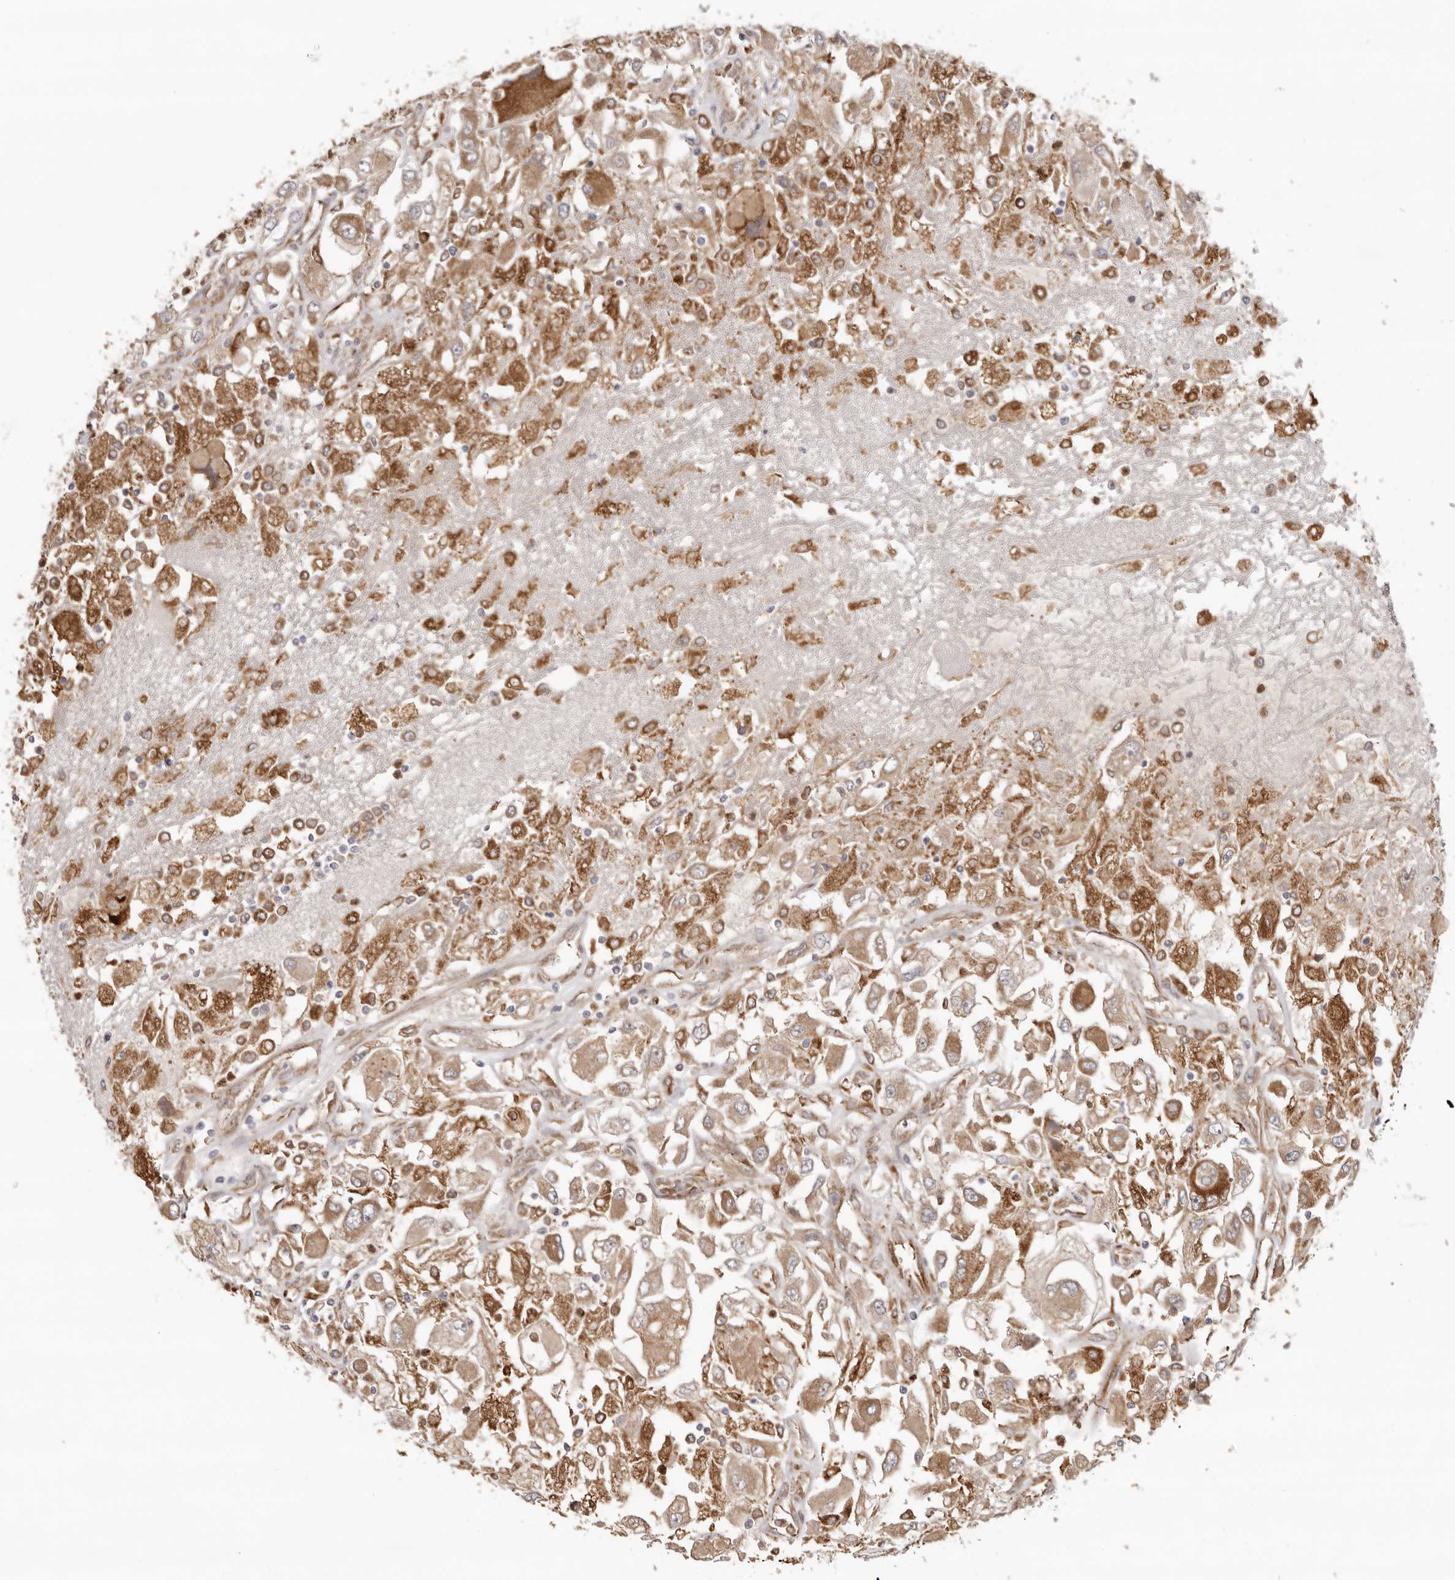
{"staining": {"intensity": "moderate", "quantity": ">75%", "location": "cytoplasmic/membranous"}, "tissue": "renal cancer", "cell_type": "Tumor cells", "image_type": "cancer", "snomed": [{"axis": "morphology", "description": "Adenocarcinoma, NOS"}, {"axis": "topography", "description": "Kidney"}], "caption": "This is an image of immunohistochemistry (IHC) staining of renal adenocarcinoma, which shows moderate staining in the cytoplasmic/membranous of tumor cells.", "gene": "GRN", "patient": {"sex": "female", "age": 52}}